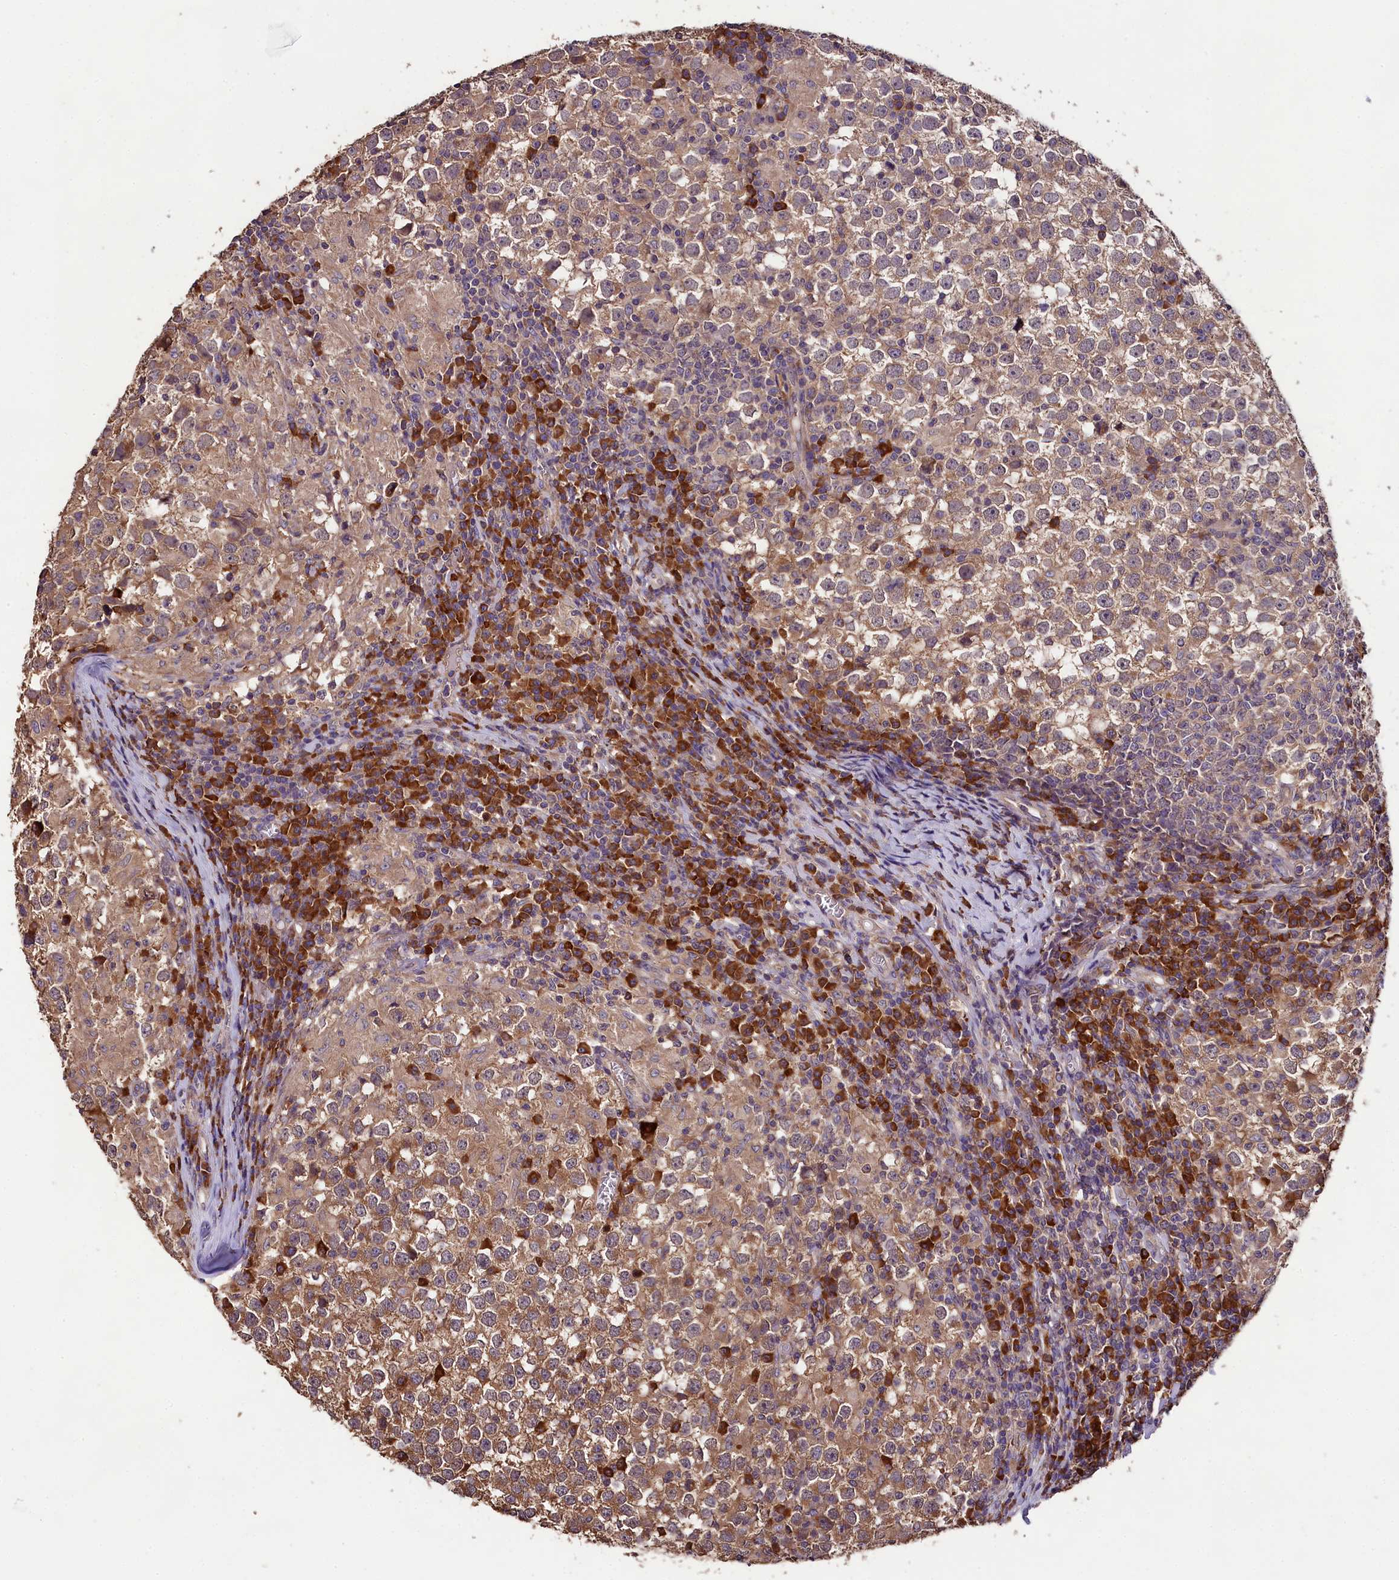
{"staining": {"intensity": "moderate", "quantity": ">75%", "location": "cytoplasmic/membranous"}, "tissue": "testis cancer", "cell_type": "Tumor cells", "image_type": "cancer", "snomed": [{"axis": "morphology", "description": "Seminoma, NOS"}, {"axis": "topography", "description": "Testis"}], "caption": "Testis cancer was stained to show a protein in brown. There is medium levels of moderate cytoplasmic/membranous positivity in approximately >75% of tumor cells.", "gene": "ENKD1", "patient": {"sex": "male", "age": 65}}